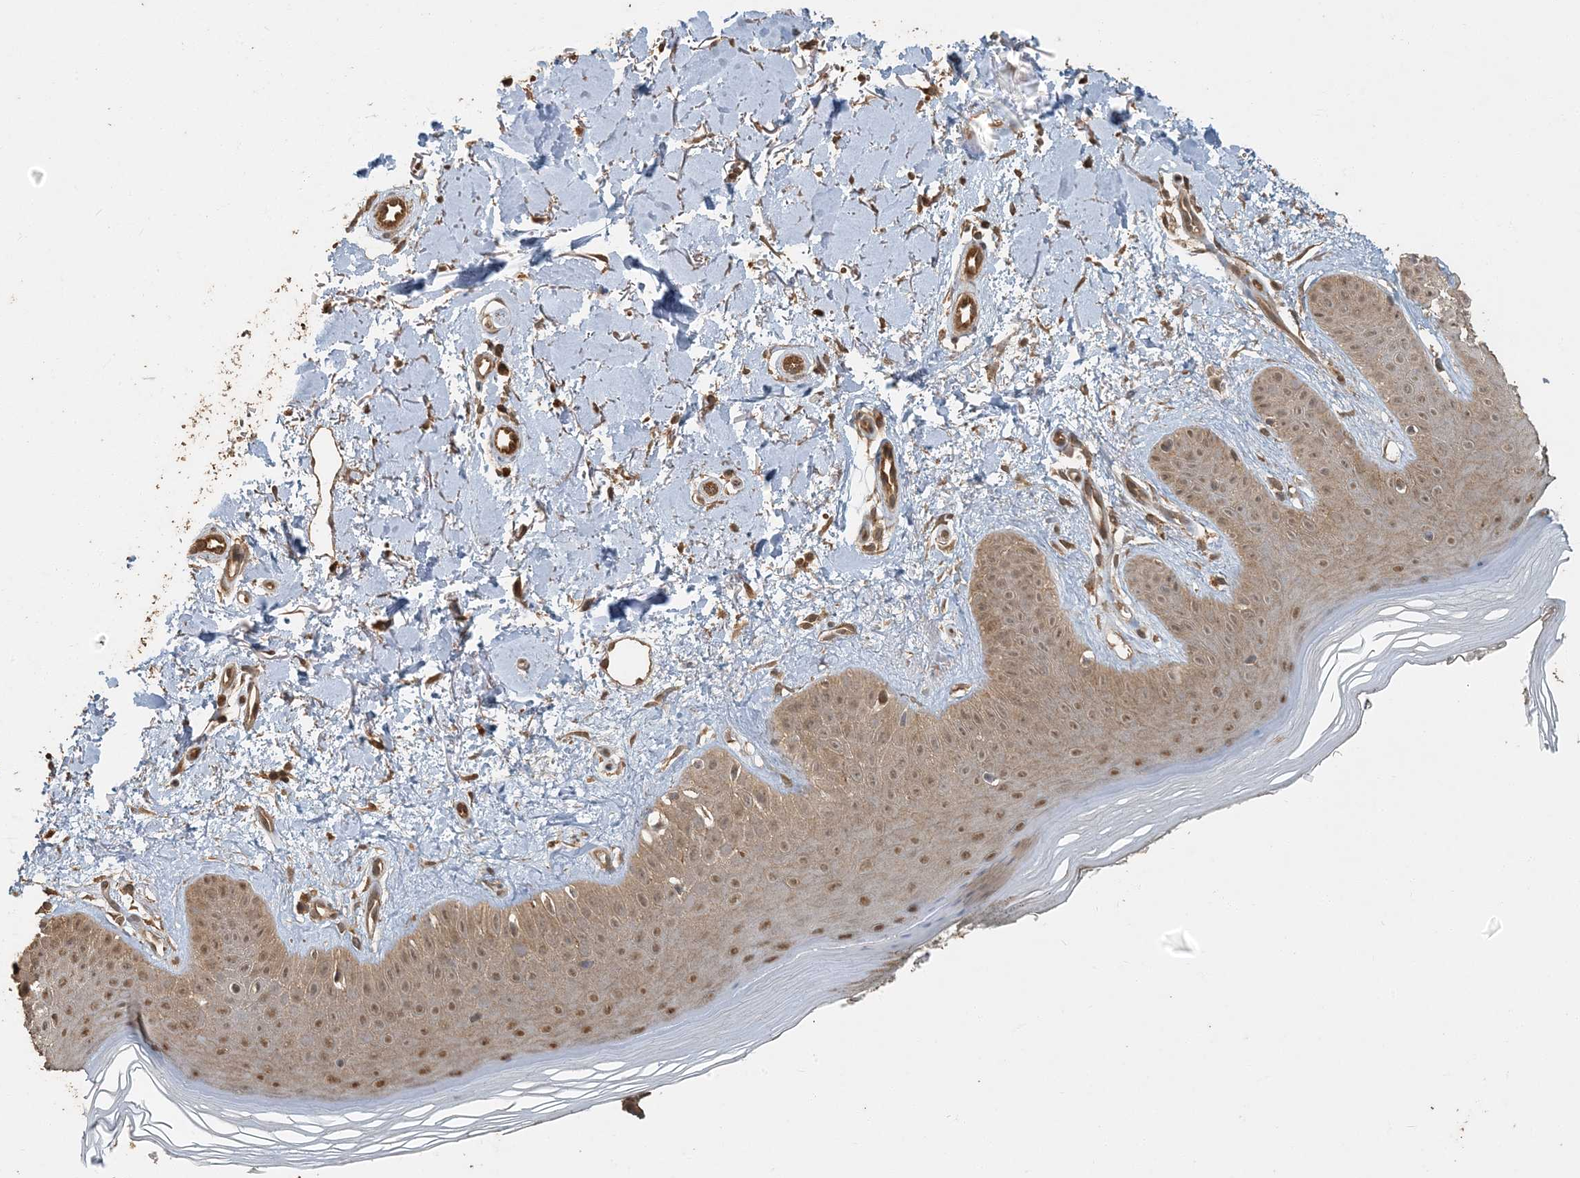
{"staining": {"intensity": "moderate", "quantity": ">75%", "location": "cytoplasmic/membranous,nuclear"}, "tissue": "skin", "cell_type": "Fibroblasts", "image_type": "normal", "snomed": [{"axis": "morphology", "description": "Normal tissue, NOS"}, {"axis": "topography", "description": "Skin"}], "caption": "Protein analysis of unremarkable skin exhibits moderate cytoplasmic/membranous,nuclear expression in approximately >75% of fibroblasts.", "gene": "AK9", "patient": {"sex": "female", "age": 64}}